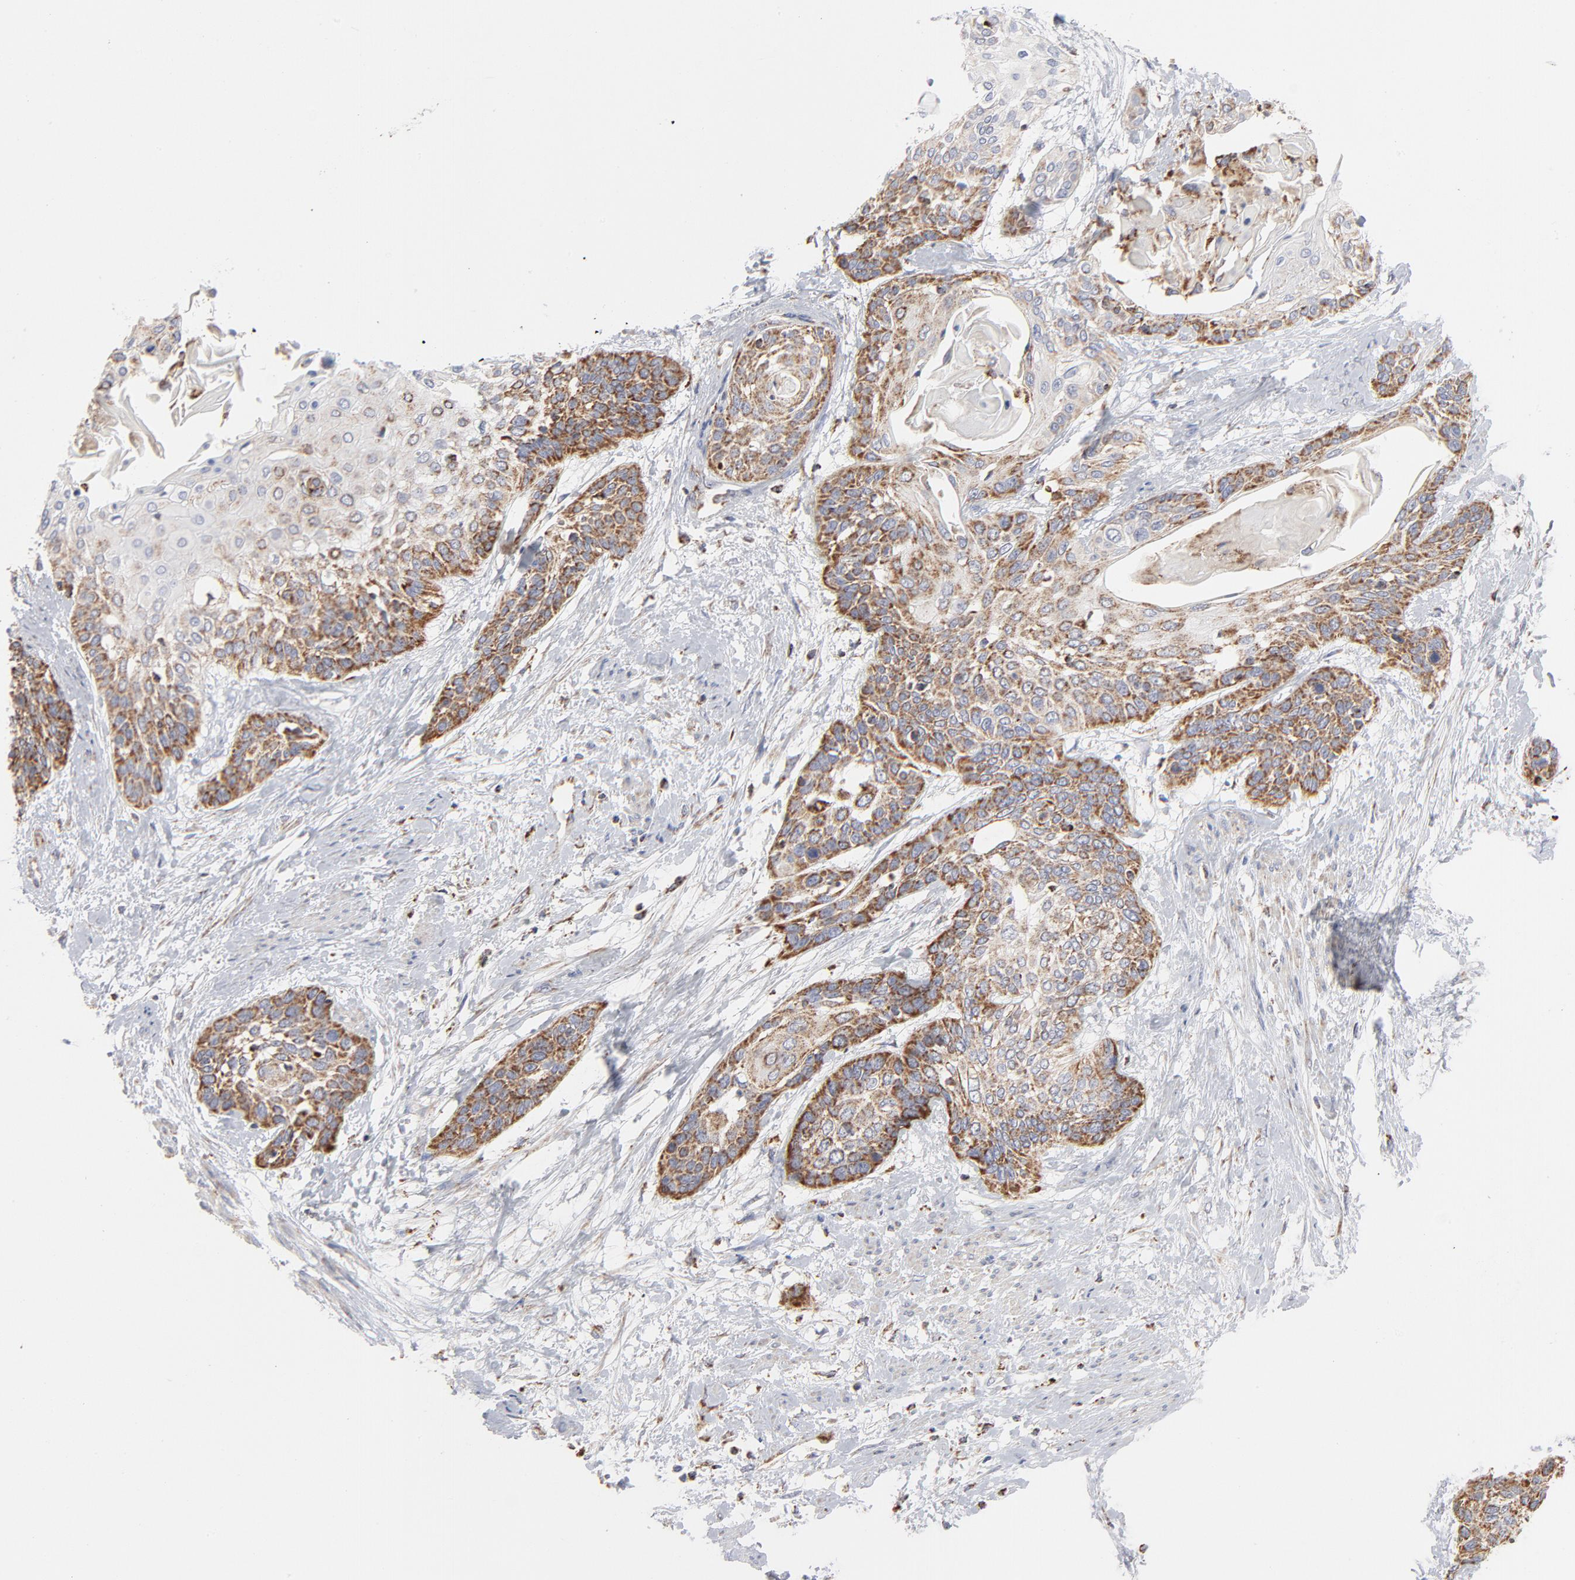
{"staining": {"intensity": "strong", "quantity": ">75%", "location": "cytoplasmic/membranous"}, "tissue": "cervical cancer", "cell_type": "Tumor cells", "image_type": "cancer", "snomed": [{"axis": "morphology", "description": "Squamous cell carcinoma, NOS"}, {"axis": "topography", "description": "Cervix"}], "caption": "Cervical cancer (squamous cell carcinoma) tissue exhibits strong cytoplasmic/membranous staining in approximately >75% of tumor cells The staining was performed using DAB (3,3'-diaminobenzidine), with brown indicating positive protein expression. Nuclei are stained blue with hematoxylin.", "gene": "ASB3", "patient": {"sex": "female", "age": 57}}